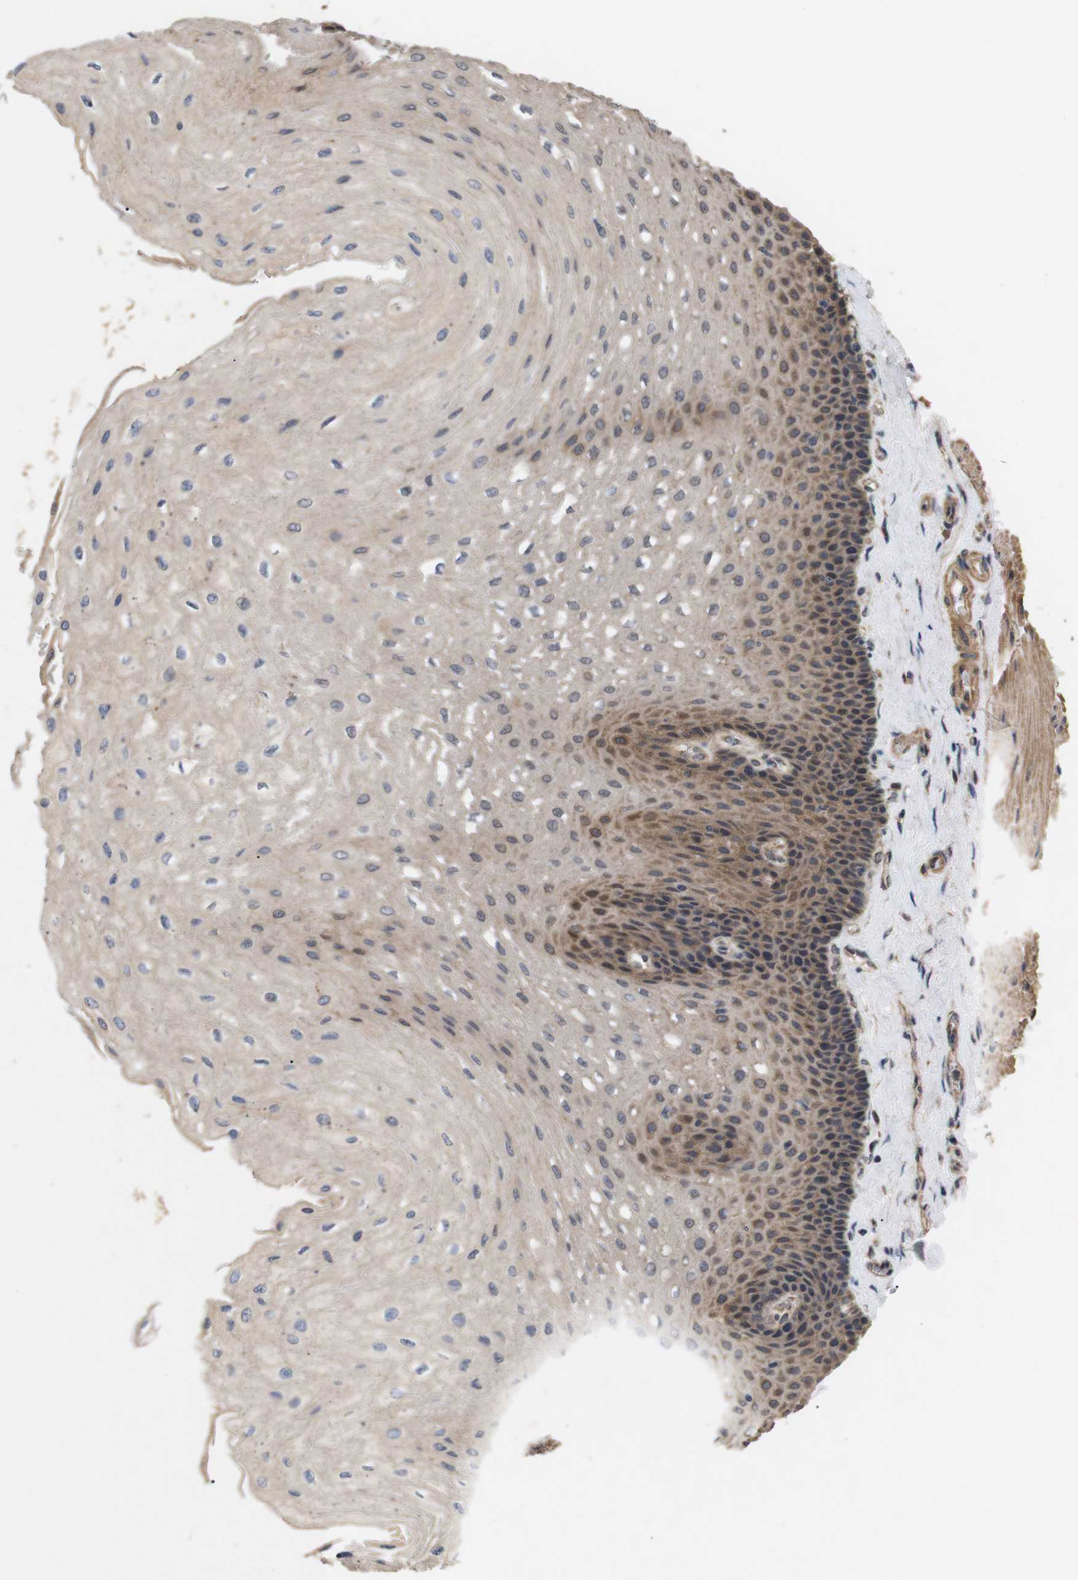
{"staining": {"intensity": "moderate", "quantity": "25%-75%", "location": "cytoplasmic/membranous"}, "tissue": "esophagus", "cell_type": "Squamous epithelial cells", "image_type": "normal", "snomed": [{"axis": "morphology", "description": "Normal tissue, NOS"}, {"axis": "topography", "description": "Esophagus"}], "caption": "Immunohistochemical staining of unremarkable human esophagus exhibits 25%-75% levels of moderate cytoplasmic/membranous protein expression in about 25%-75% of squamous epithelial cells.", "gene": "DDR1", "patient": {"sex": "female", "age": 72}}